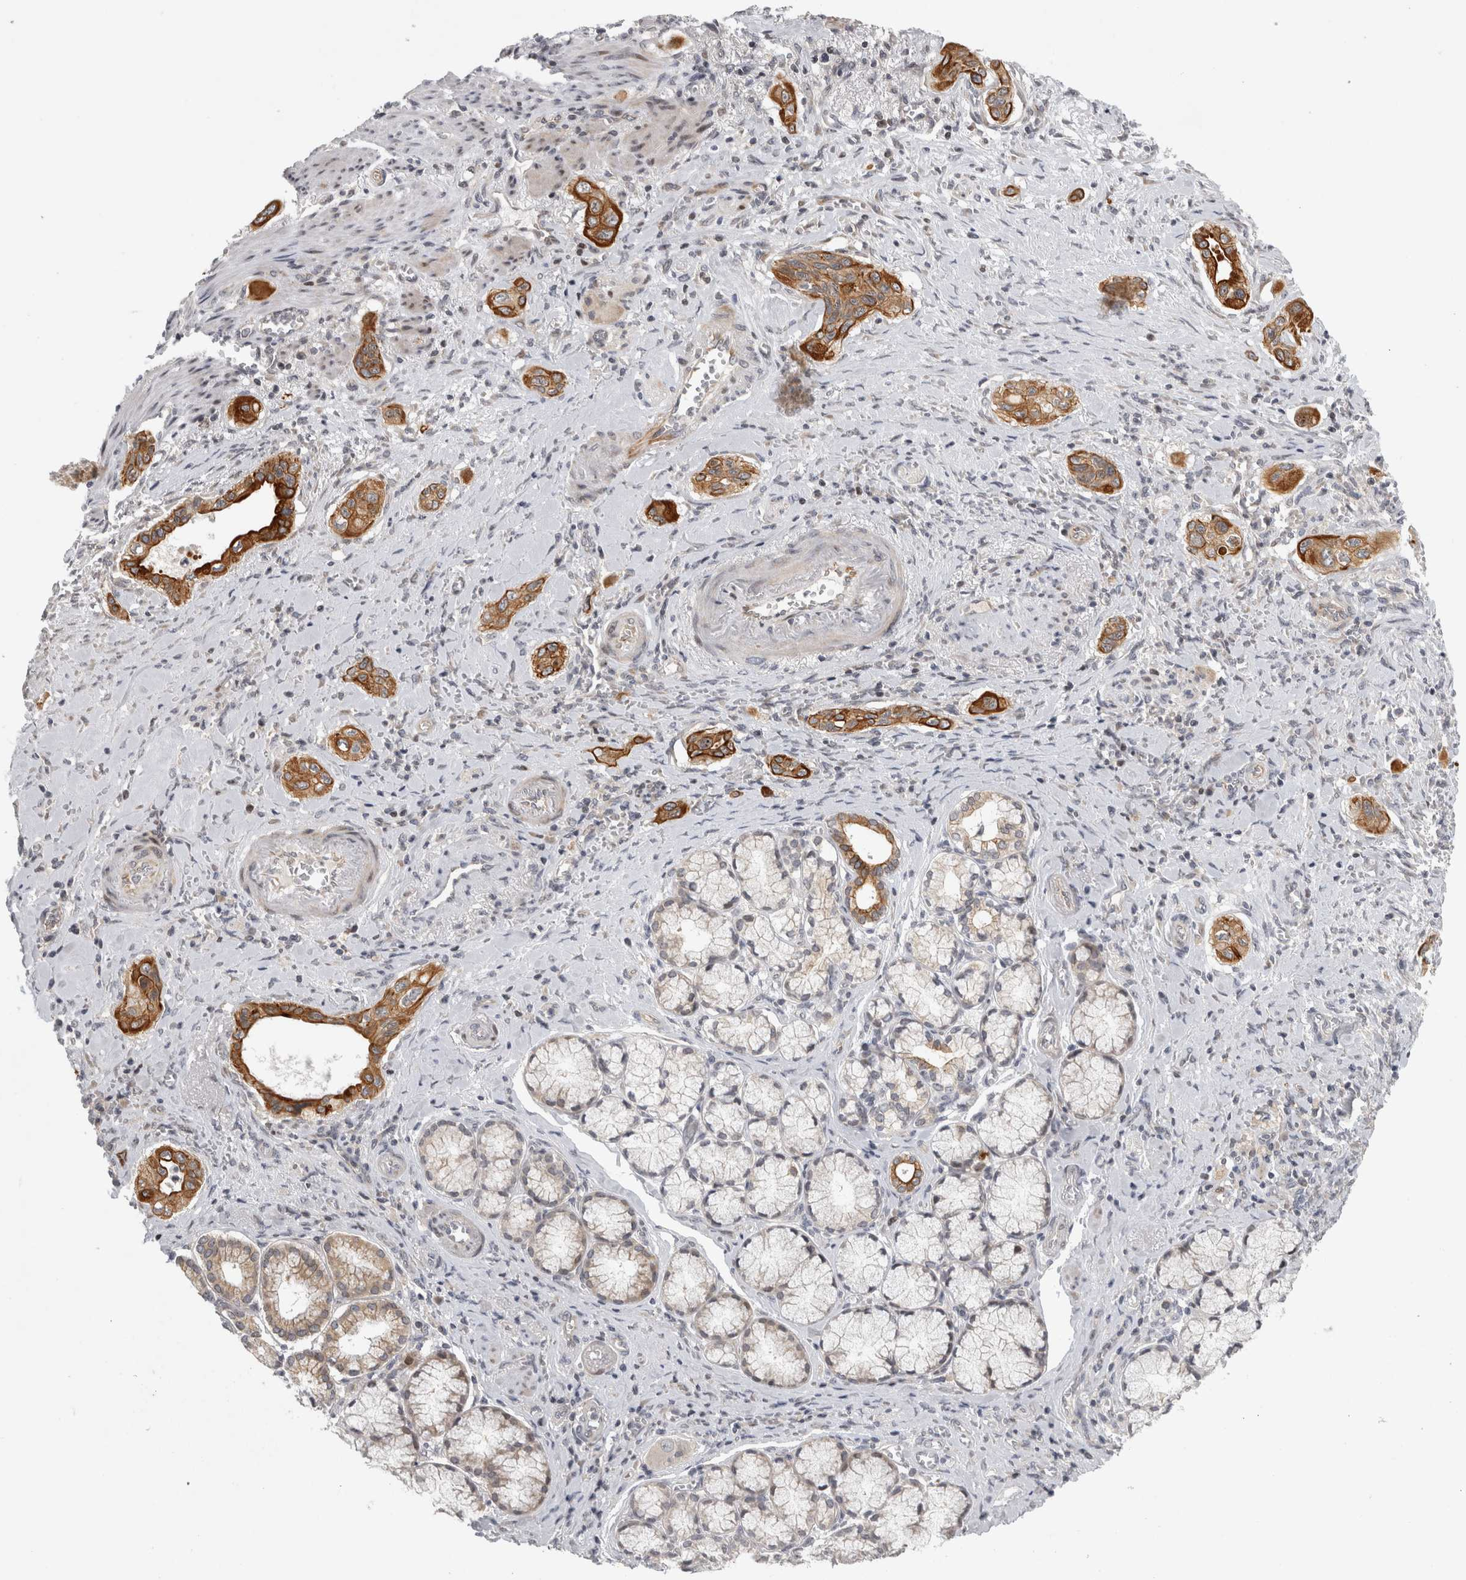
{"staining": {"intensity": "strong", "quantity": ">75%", "location": "cytoplasmic/membranous"}, "tissue": "pancreatic cancer", "cell_type": "Tumor cells", "image_type": "cancer", "snomed": [{"axis": "morphology", "description": "Adenocarcinoma, NOS"}, {"axis": "topography", "description": "Pancreas"}], "caption": "Immunohistochemical staining of pancreatic cancer (adenocarcinoma) exhibits strong cytoplasmic/membranous protein expression in approximately >75% of tumor cells.", "gene": "UTP25", "patient": {"sex": "male", "age": 77}}